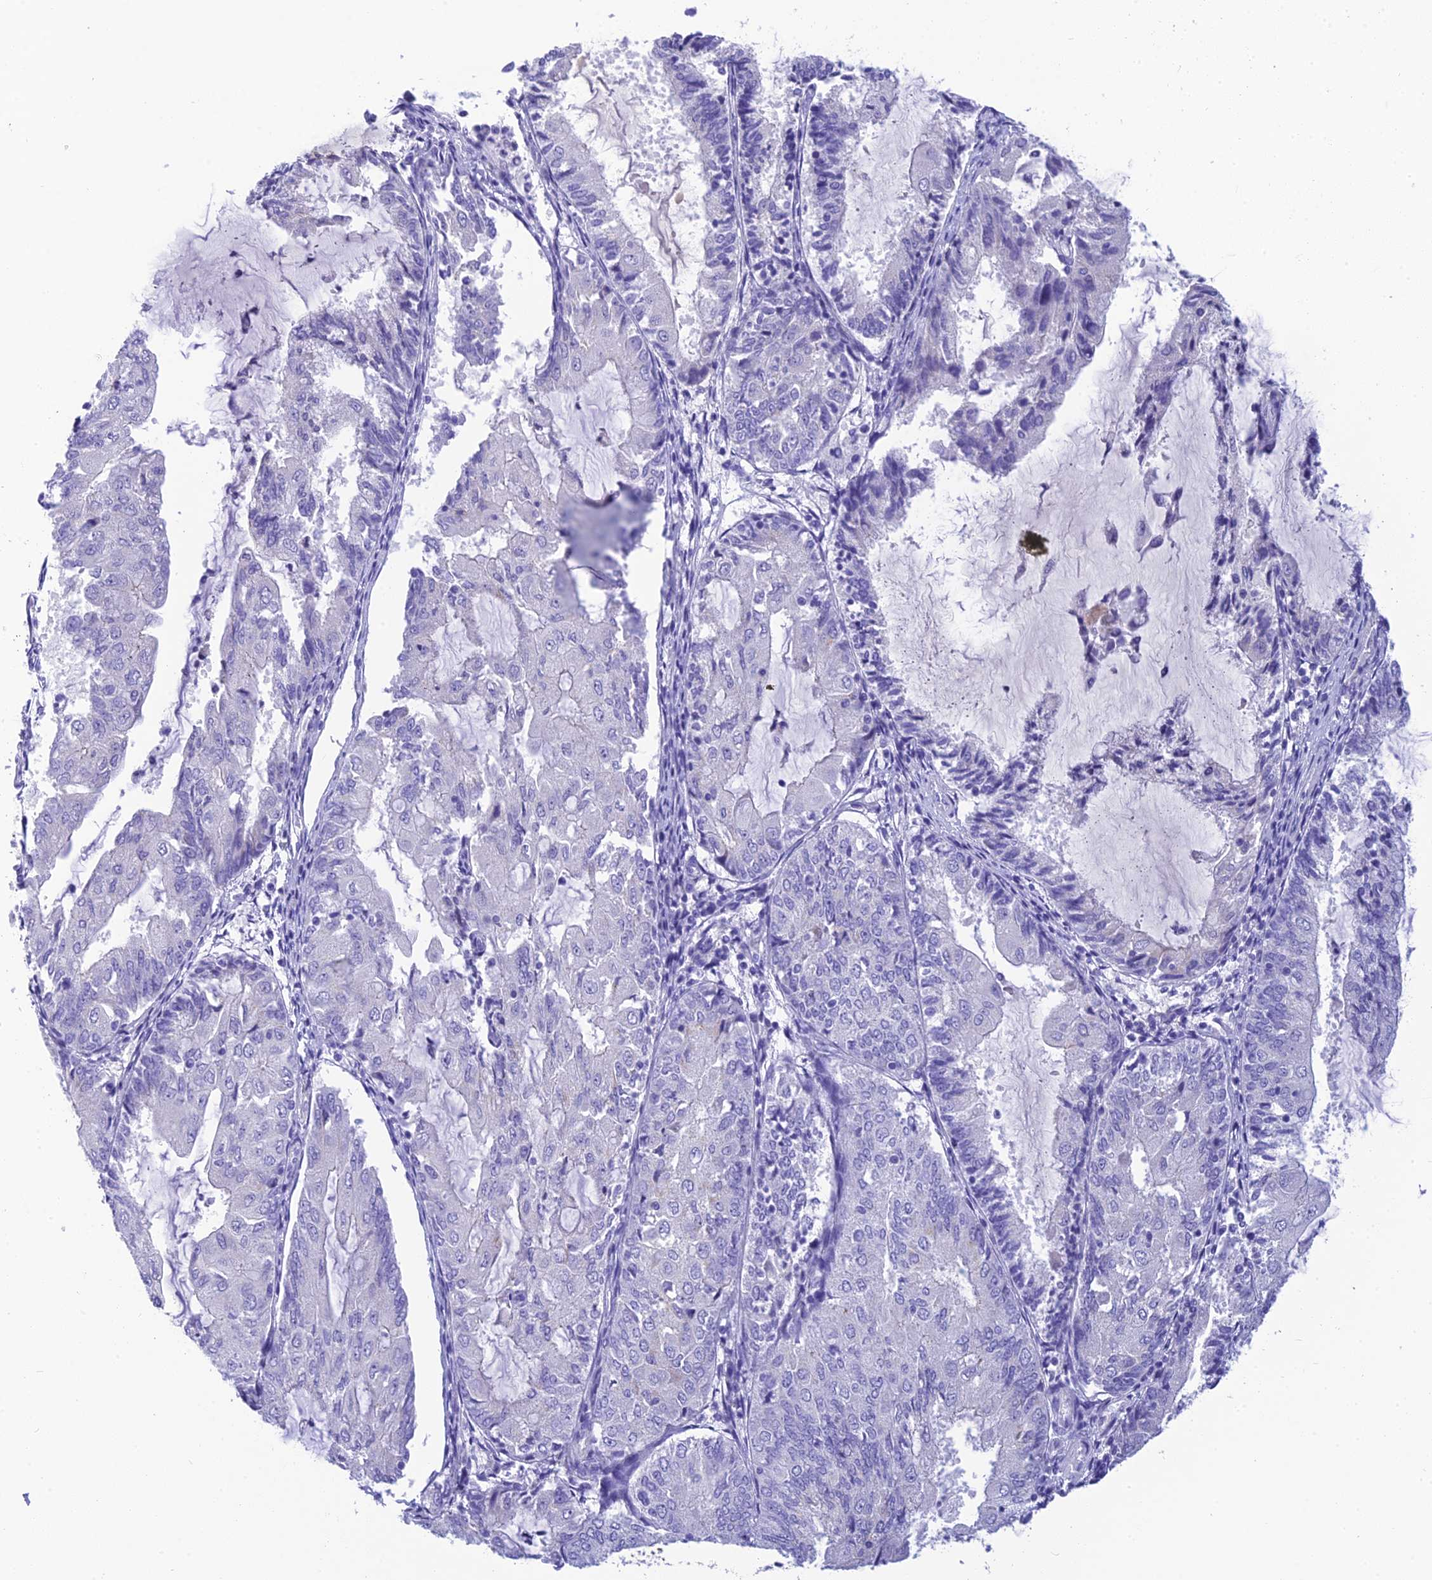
{"staining": {"intensity": "negative", "quantity": "none", "location": "none"}, "tissue": "endometrial cancer", "cell_type": "Tumor cells", "image_type": "cancer", "snomed": [{"axis": "morphology", "description": "Adenocarcinoma, NOS"}, {"axis": "topography", "description": "Endometrium"}], "caption": "Protein analysis of endometrial cancer demonstrates no significant staining in tumor cells.", "gene": "KDELR3", "patient": {"sex": "female", "age": 81}}